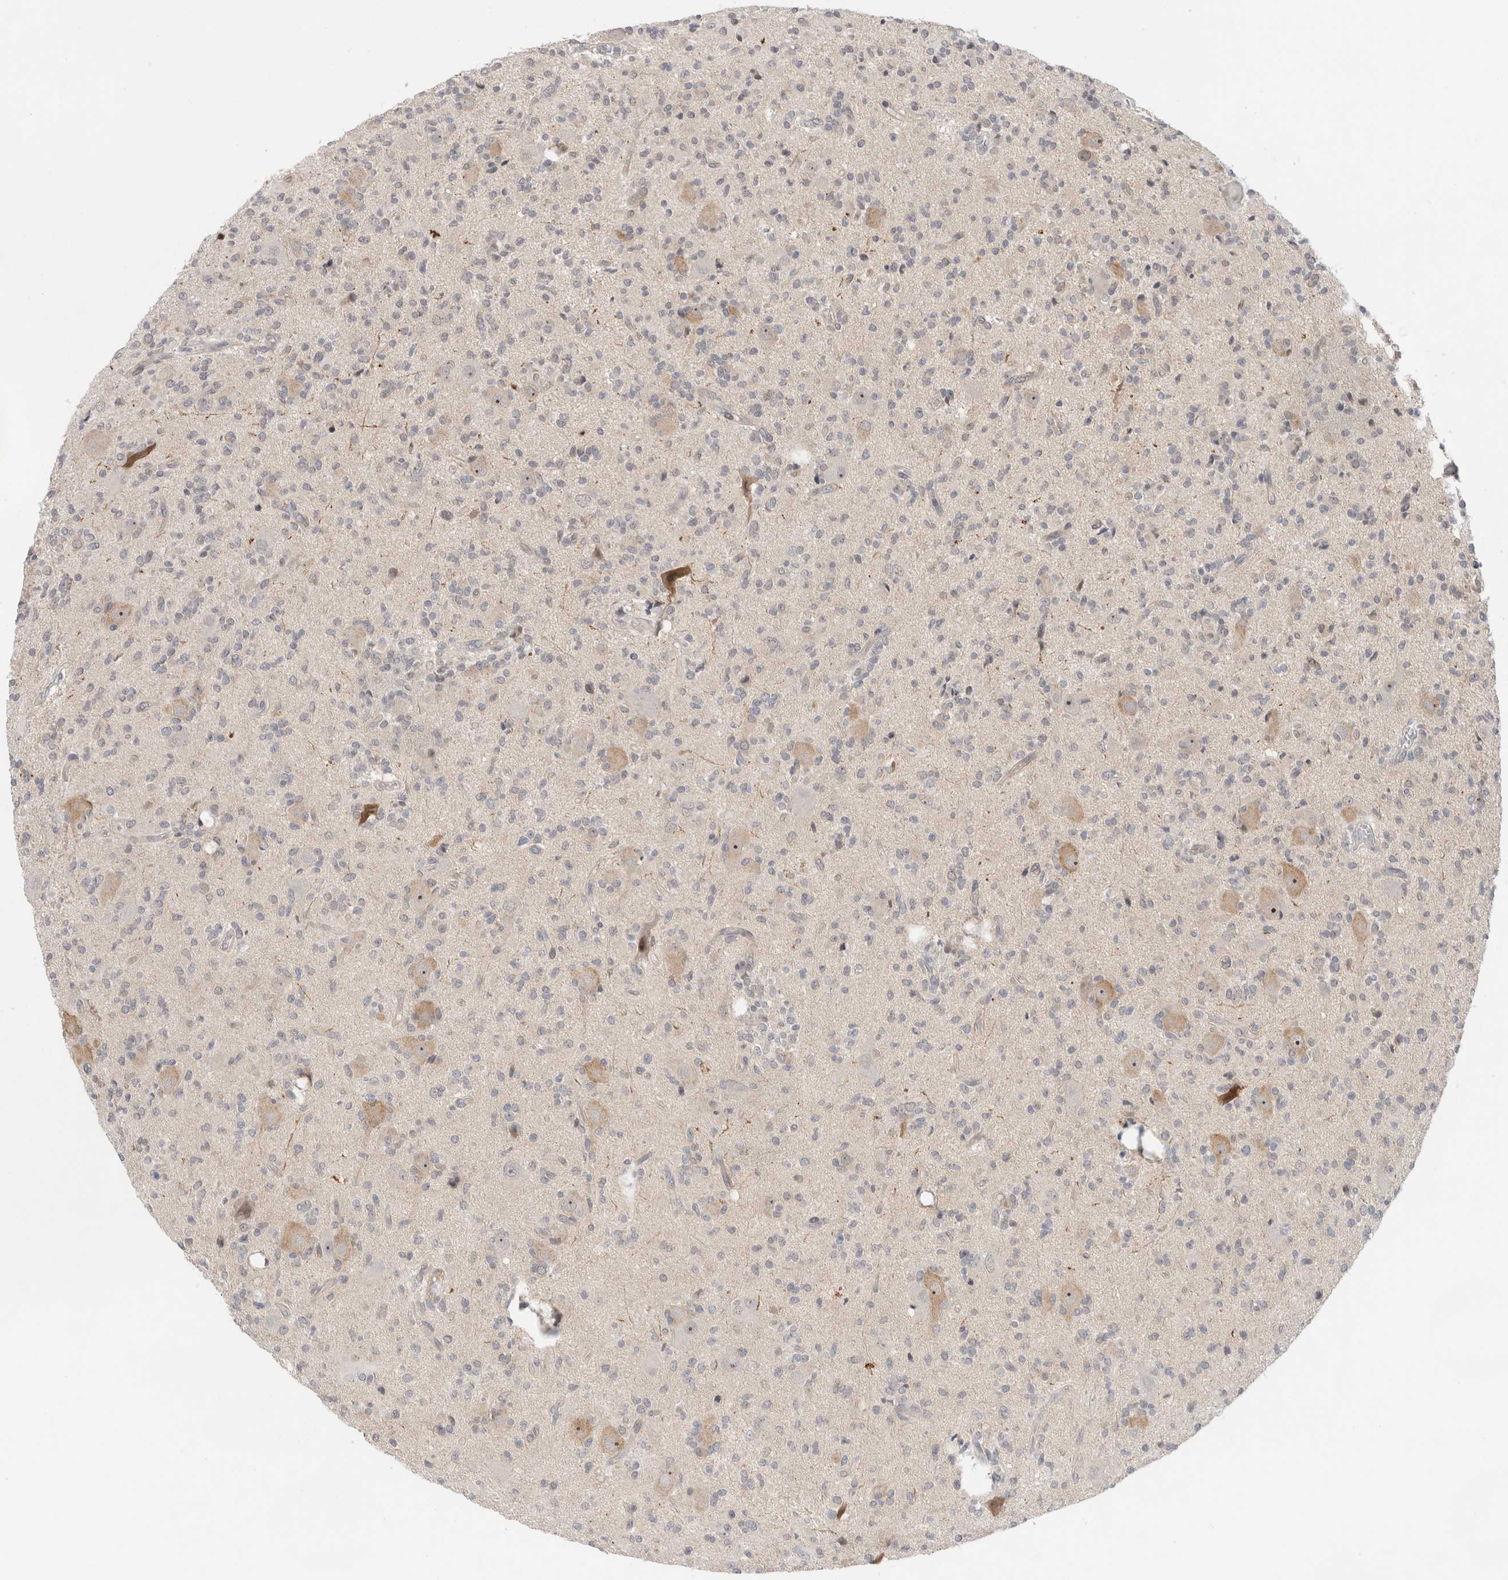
{"staining": {"intensity": "negative", "quantity": "none", "location": "none"}, "tissue": "glioma", "cell_type": "Tumor cells", "image_type": "cancer", "snomed": [{"axis": "morphology", "description": "Glioma, malignant, High grade"}, {"axis": "topography", "description": "Brain"}], "caption": "IHC of human glioma exhibits no expression in tumor cells.", "gene": "HCN3", "patient": {"sex": "male", "age": 34}}